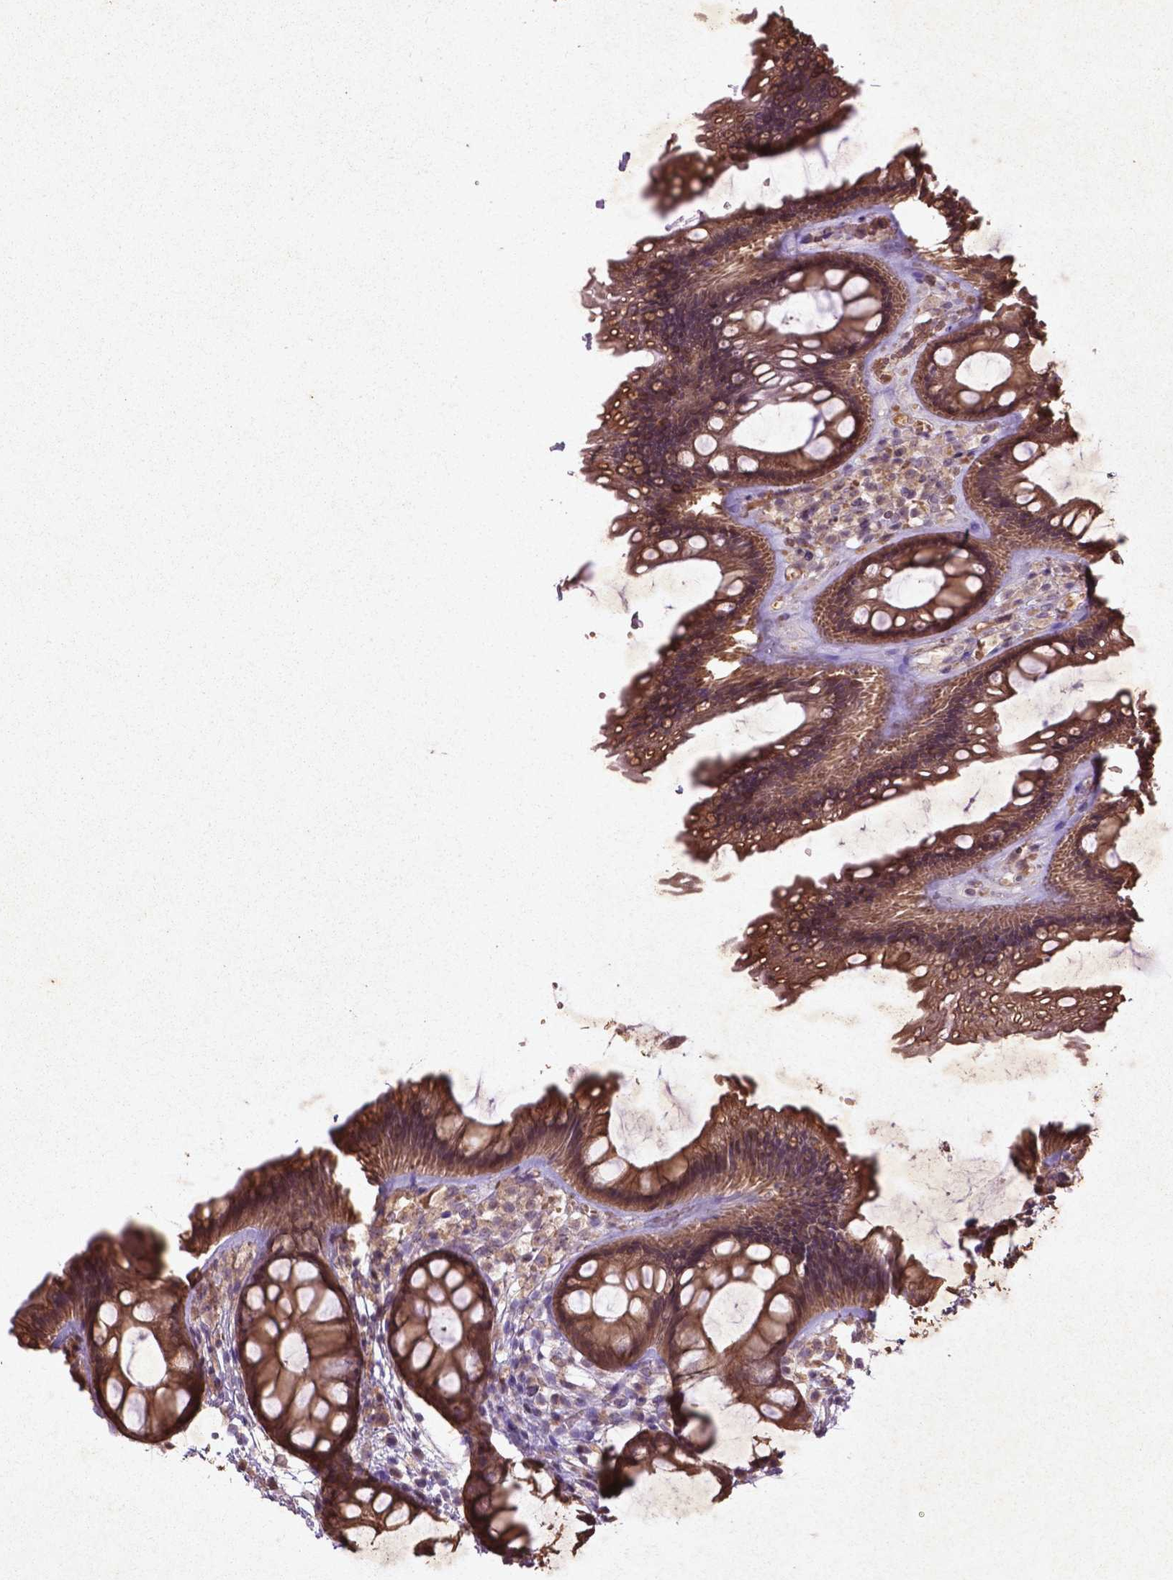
{"staining": {"intensity": "moderate", "quantity": ">75%", "location": "cytoplasmic/membranous"}, "tissue": "rectum", "cell_type": "Glandular cells", "image_type": "normal", "snomed": [{"axis": "morphology", "description": "Normal tissue, NOS"}, {"axis": "topography", "description": "Rectum"}], "caption": "A brown stain highlights moderate cytoplasmic/membranous staining of a protein in glandular cells of unremarkable rectum. The protein is stained brown, and the nuclei are stained in blue (DAB IHC with brightfield microscopy, high magnification).", "gene": "COQ2", "patient": {"sex": "female", "age": 62}}